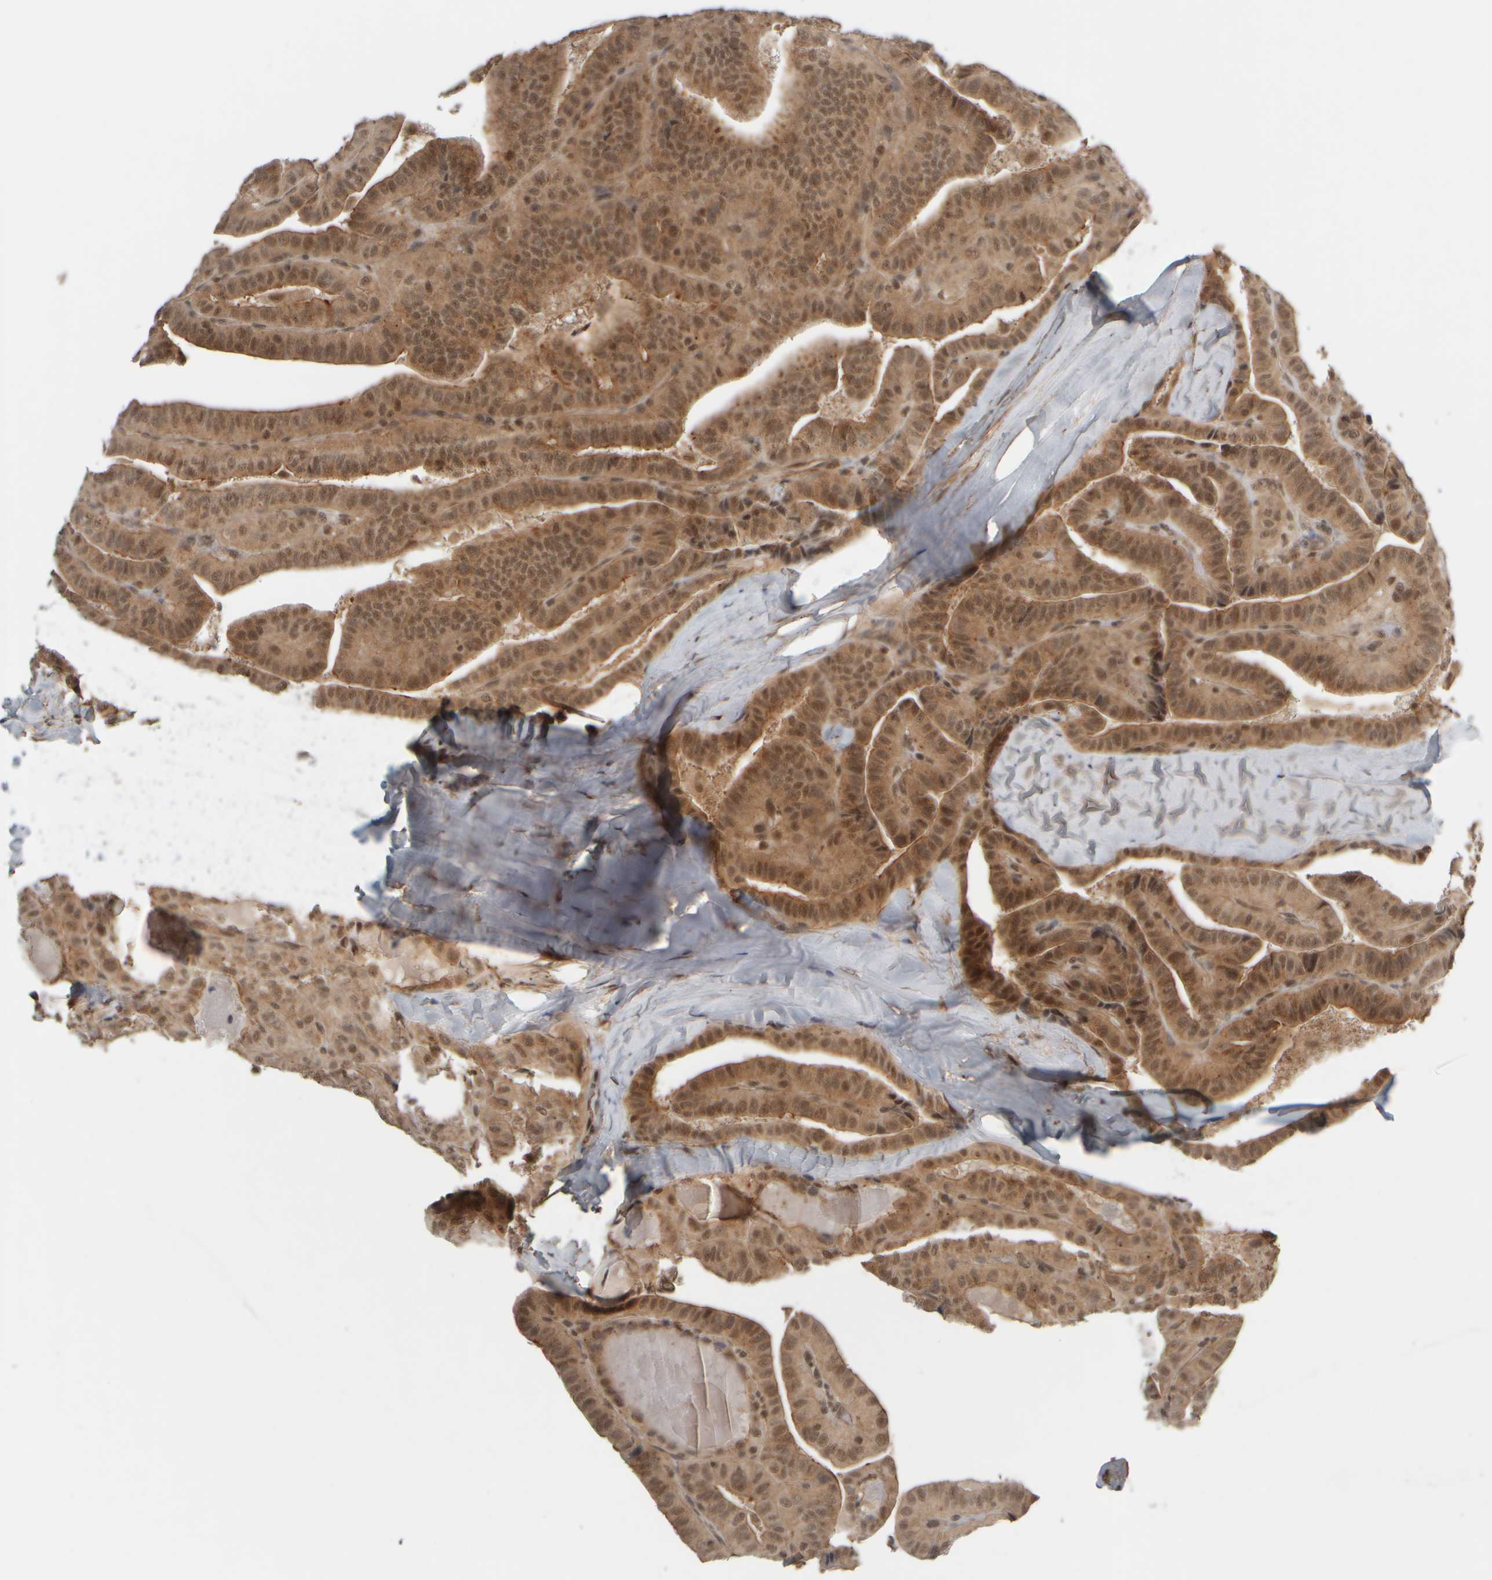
{"staining": {"intensity": "moderate", "quantity": ">75%", "location": "cytoplasmic/membranous,nuclear"}, "tissue": "thyroid cancer", "cell_type": "Tumor cells", "image_type": "cancer", "snomed": [{"axis": "morphology", "description": "Papillary adenocarcinoma, NOS"}, {"axis": "topography", "description": "Thyroid gland"}], "caption": "DAB (3,3'-diaminobenzidine) immunohistochemical staining of human thyroid cancer (papillary adenocarcinoma) displays moderate cytoplasmic/membranous and nuclear protein expression in approximately >75% of tumor cells. The protein of interest is stained brown, and the nuclei are stained in blue (DAB IHC with brightfield microscopy, high magnification).", "gene": "SYNRG", "patient": {"sex": "male", "age": 77}}